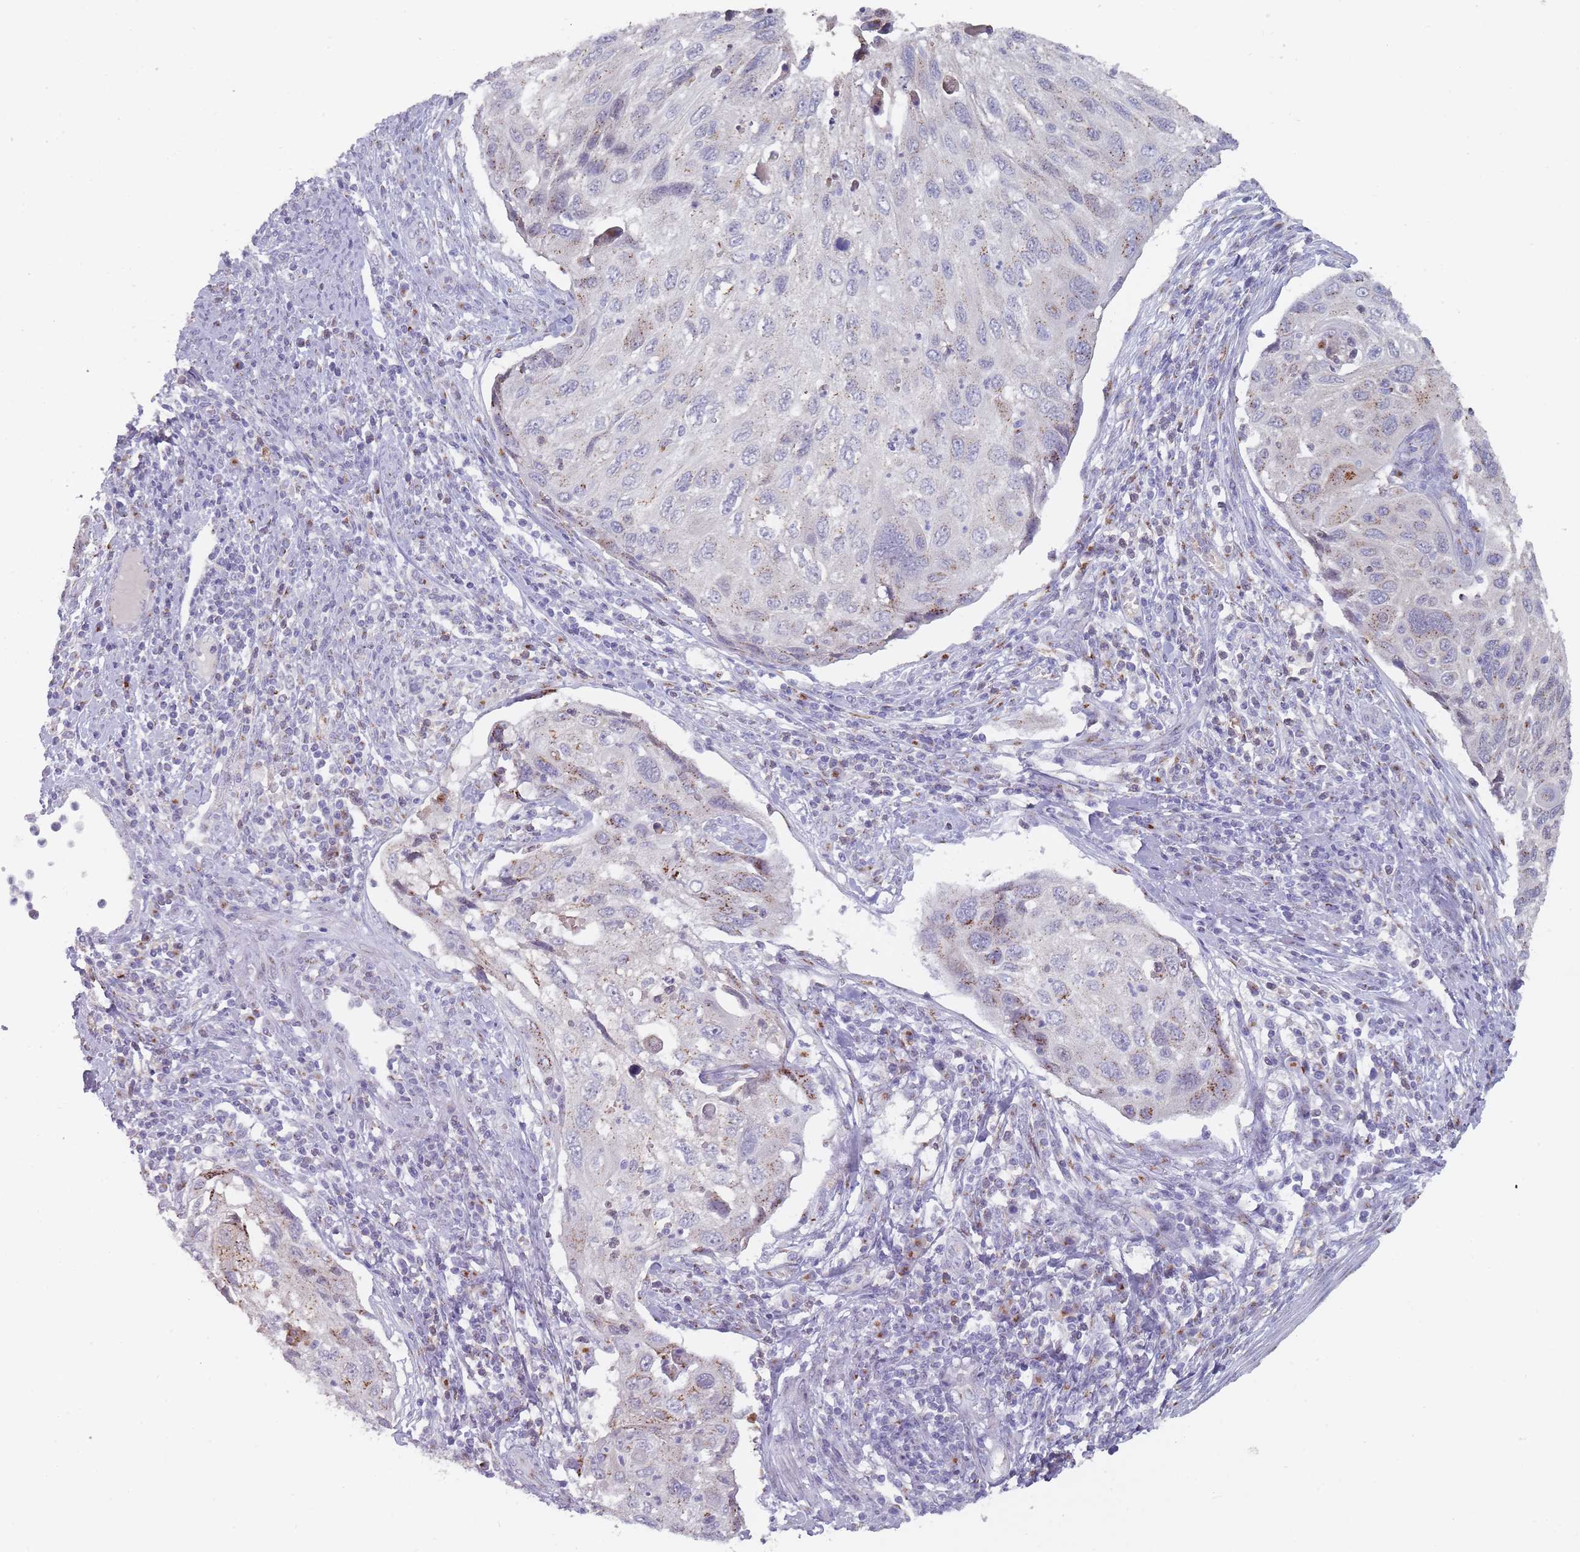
{"staining": {"intensity": "moderate", "quantity": "<25%", "location": "cytoplasmic/membranous"}, "tissue": "cervical cancer", "cell_type": "Tumor cells", "image_type": "cancer", "snomed": [{"axis": "morphology", "description": "Squamous cell carcinoma, NOS"}, {"axis": "topography", "description": "Cervix"}], "caption": "IHC micrograph of cervical cancer (squamous cell carcinoma) stained for a protein (brown), which demonstrates low levels of moderate cytoplasmic/membranous staining in approximately <25% of tumor cells.", "gene": "MAN1B1", "patient": {"sex": "female", "age": 70}}